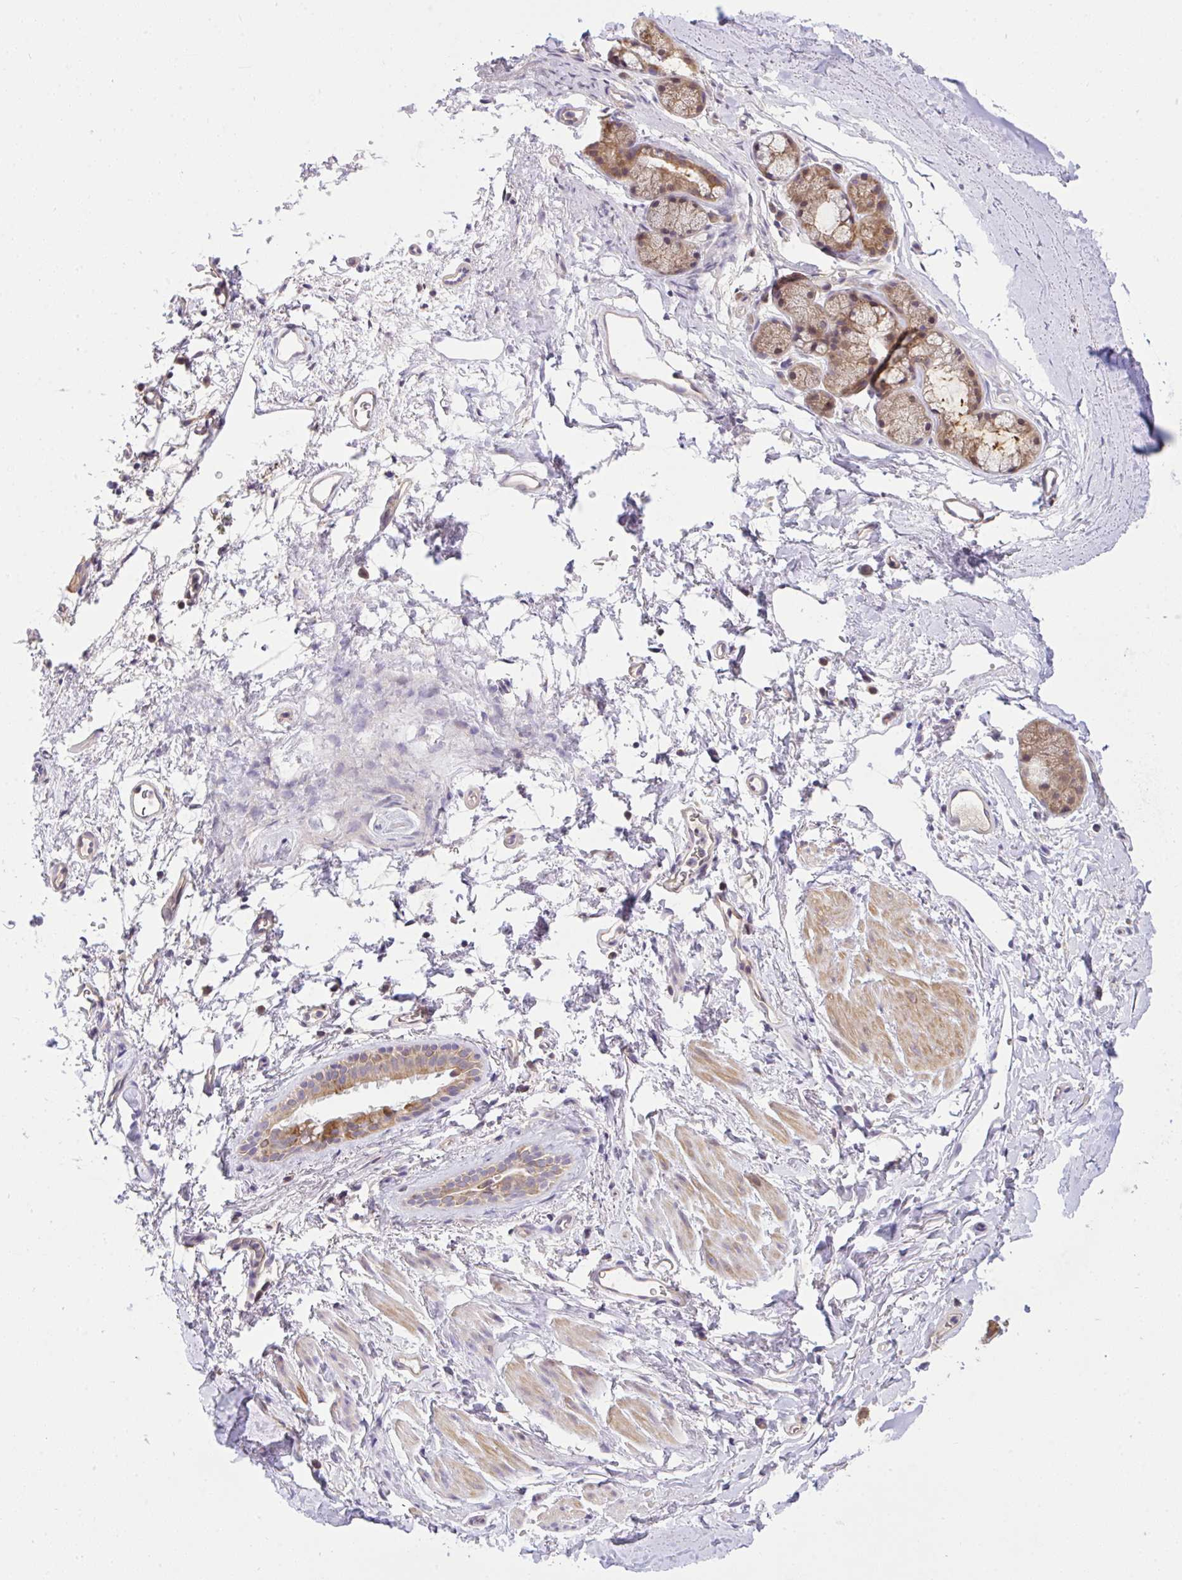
{"staining": {"intensity": "negative", "quantity": "none", "location": "none"}, "tissue": "adipose tissue", "cell_type": "Adipocytes", "image_type": "normal", "snomed": [{"axis": "morphology", "description": "Normal tissue, NOS"}, {"axis": "topography", "description": "Lymph node"}, {"axis": "topography", "description": "Cartilage tissue"}, {"axis": "topography", "description": "Bronchus"}], "caption": "This is an immunohistochemistry (IHC) image of benign adipose tissue. There is no staining in adipocytes.", "gene": "C19orf54", "patient": {"sex": "female", "age": 70}}